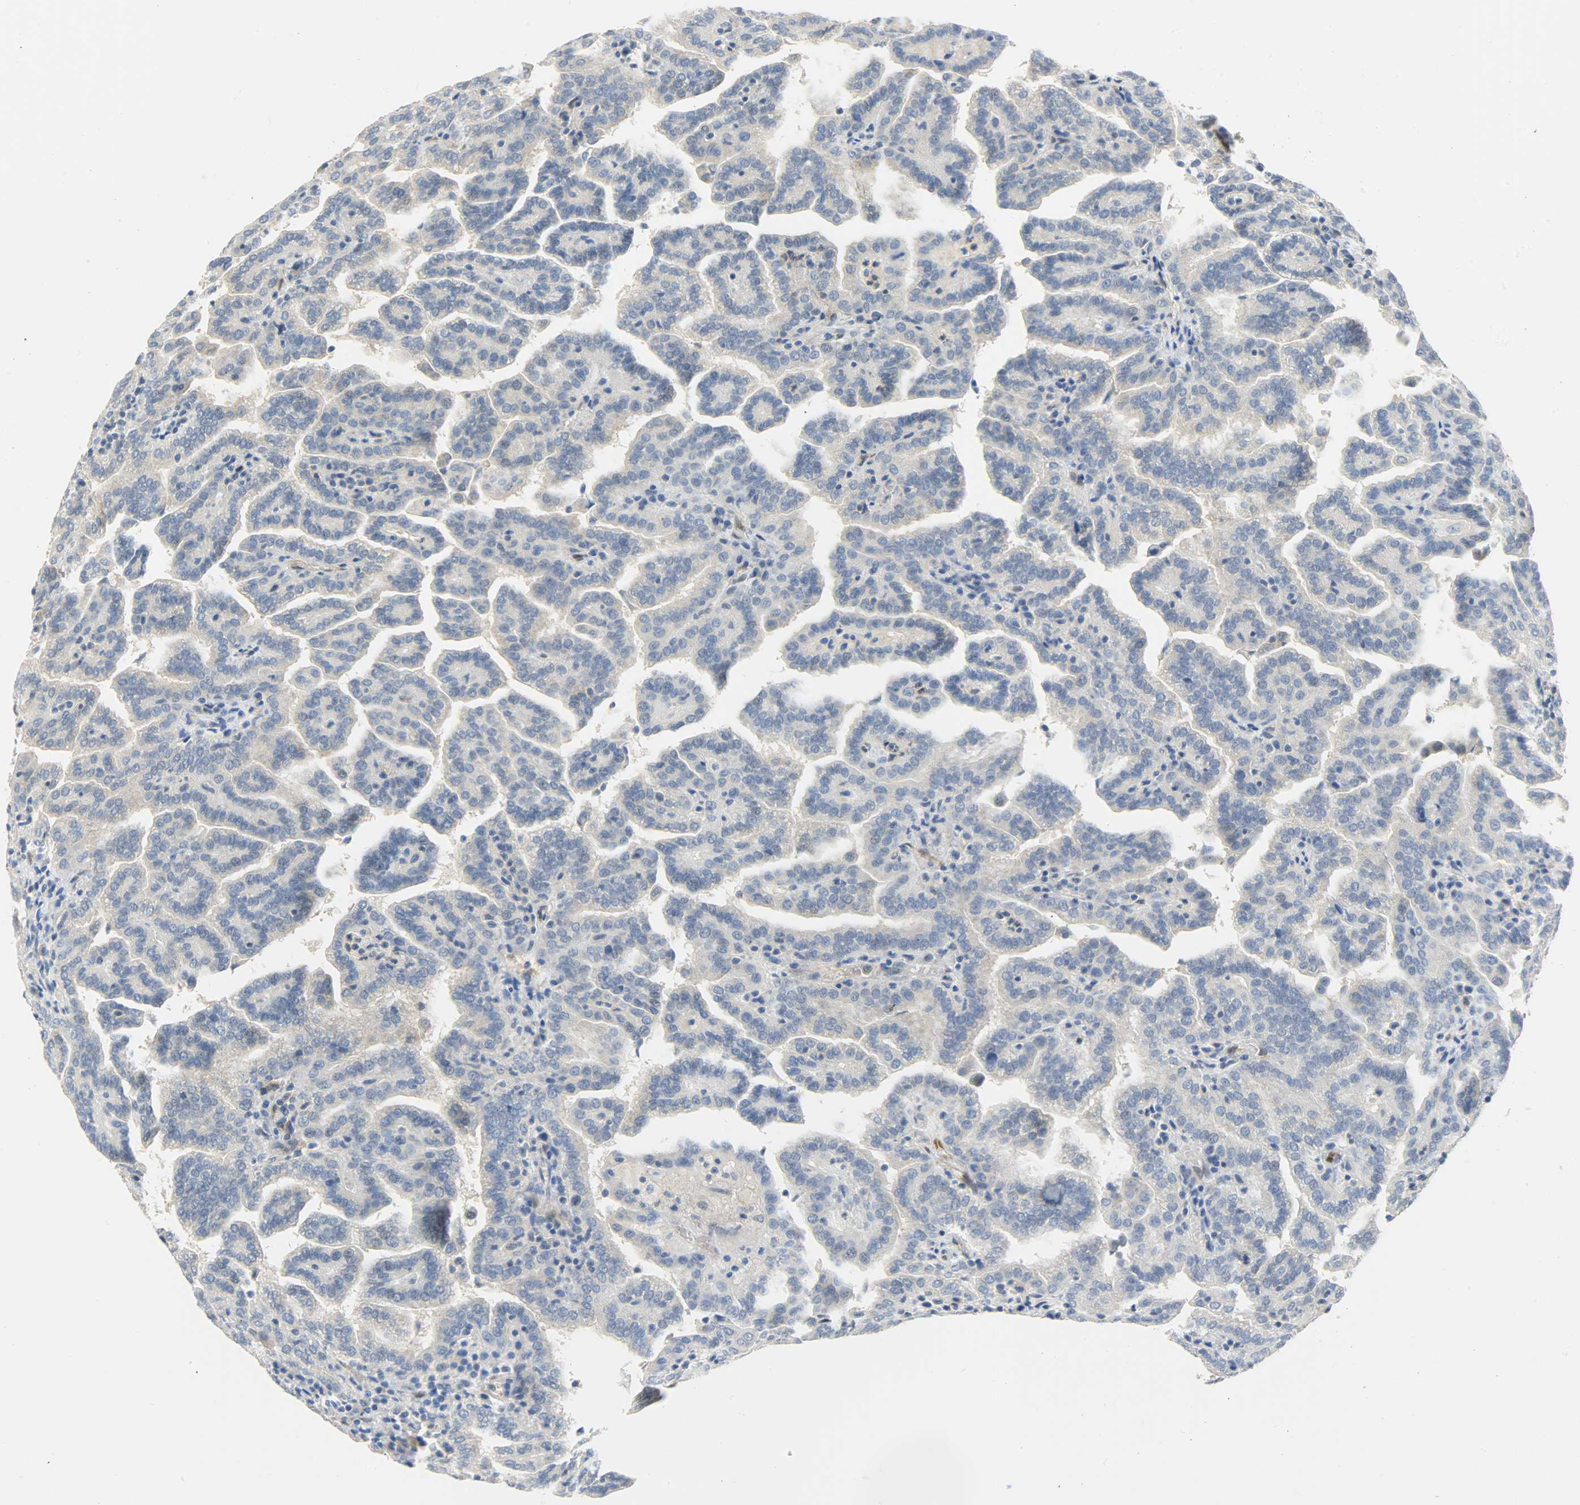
{"staining": {"intensity": "negative", "quantity": "none", "location": "none"}, "tissue": "renal cancer", "cell_type": "Tumor cells", "image_type": "cancer", "snomed": [{"axis": "morphology", "description": "Adenocarcinoma, NOS"}, {"axis": "topography", "description": "Kidney"}], "caption": "There is no significant expression in tumor cells of adenocarcinoma (renal).", "gene": "FKBP1A", "patient": {"sex": "male", "age": 61}}